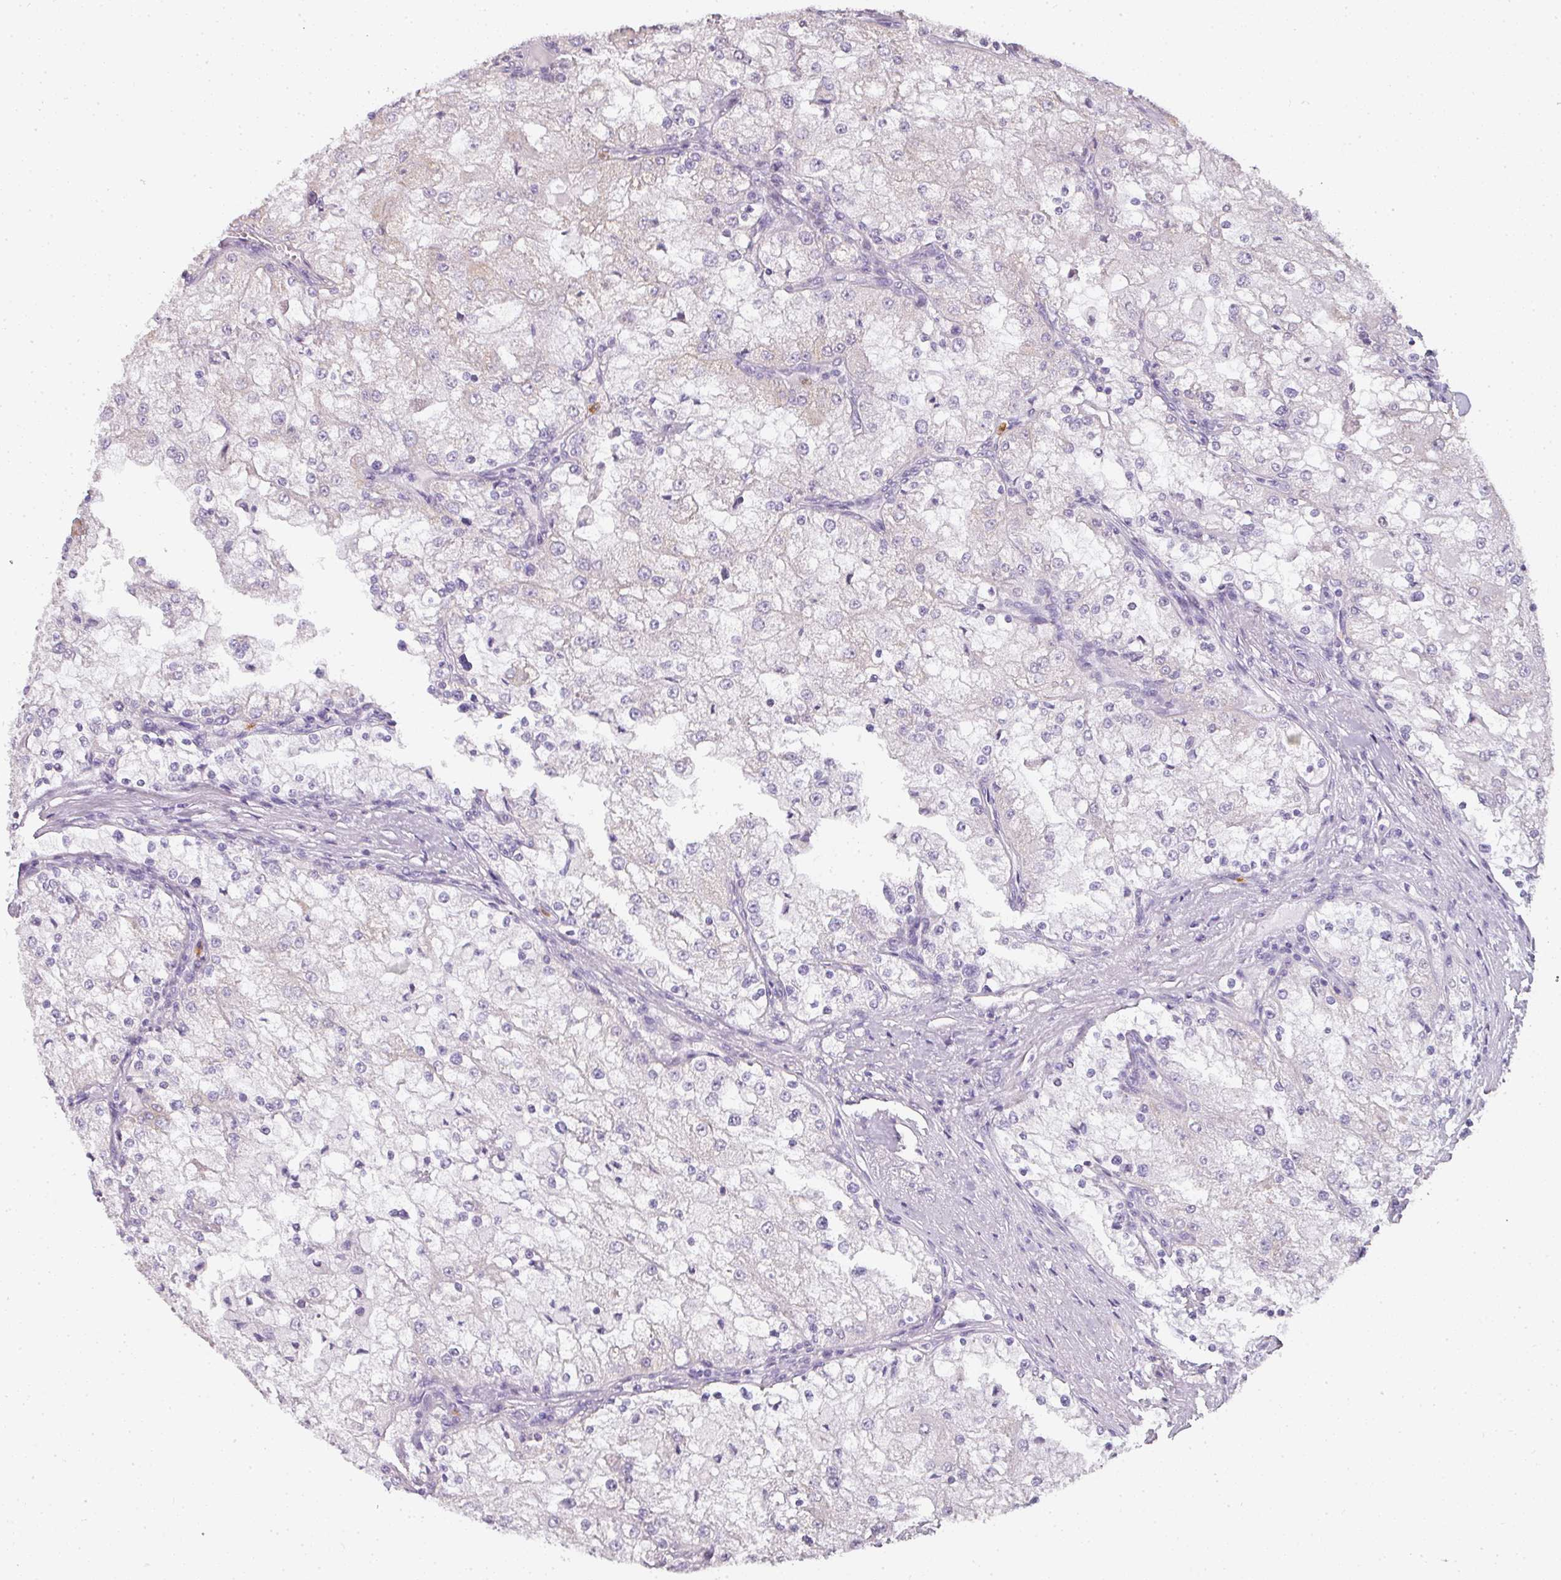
{"staining": {"intensity": "negative", "quantity": "none", "location": "none"}, "tissue": "renal cancer", "cell_type": "Tumor cells", "image_type": "cancer", "snomed": [{"axis": "morphology", "description": "Adenocarcinoma, NOS"}, {"axis": "topography", "description": "Kidney"}], "caption": "This is a micrograph of IHC staining of renal cancer, which shows no positivity in tumor cells. (DAB IHC visualized using brightfield microscopy, high magnification).", "gene": "CAMP", "patient": {"sex": "female", "age": 74}}